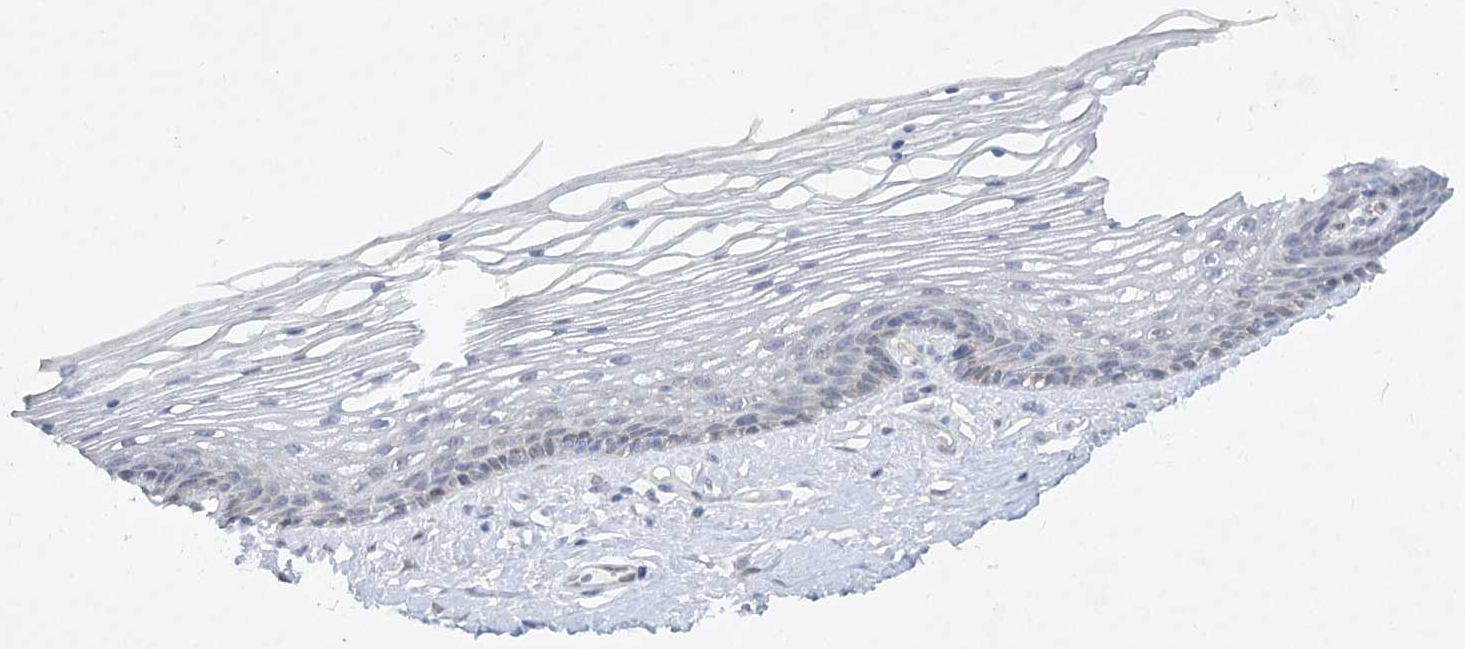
{"staining": {"intensity": "negative", "quantity": "none", "location": "none"}, "tissue": "vagina", "cell_type": "Squamous epithelial cells", "image_type": "normal", "snomed": [{"axis": "morphology", "description": "Normal tissue, NOS"}, {"axis": "topography", "description": "Vagina"}], "caption": "The micrograph reveals no staining of squamous epithelial cells in benign vagina. (DAB IHC, high magnification).", "gene": "AAMDC", "patient": {"sex": "female", "age": 46}}